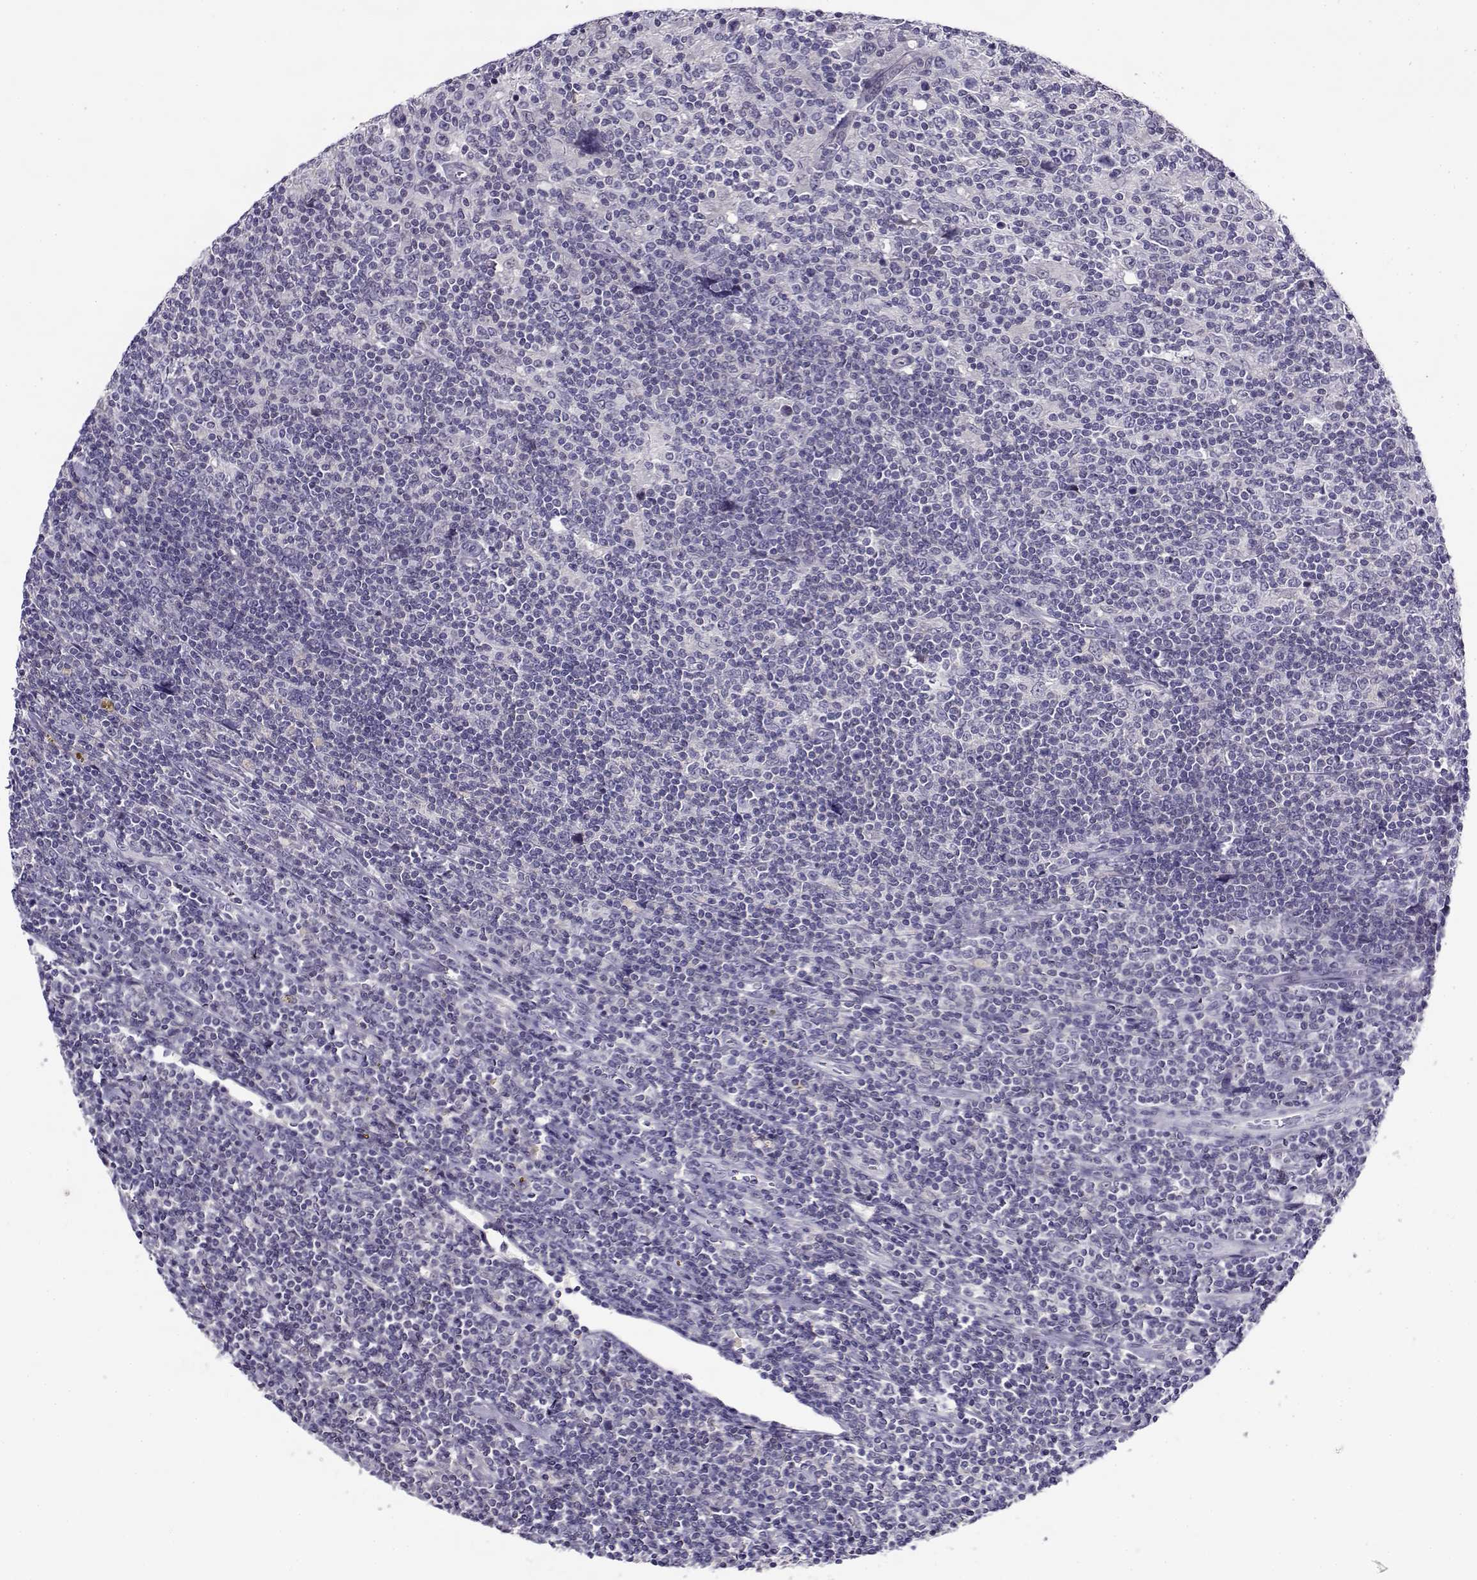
{"staining": {"intensity": "negative", "quantity": "none", "location": "none"}, "tissue": "lymphoma", "cell_type": "Tumor cells", "image_type": "cancer", "snomed": [{"axis": "morphology", "description": "Hodgkin's disease, NOS"}, {"axis": "topography", "description": "Lymph node"}], "caption": "Immunohistochemistry (IHC) image of human Hodgkin's disease stained for a protein (brown), which shows no expression in tumor cells.", "gene": "FEZF1", "patient": {"sex": "male", "age": 40}}